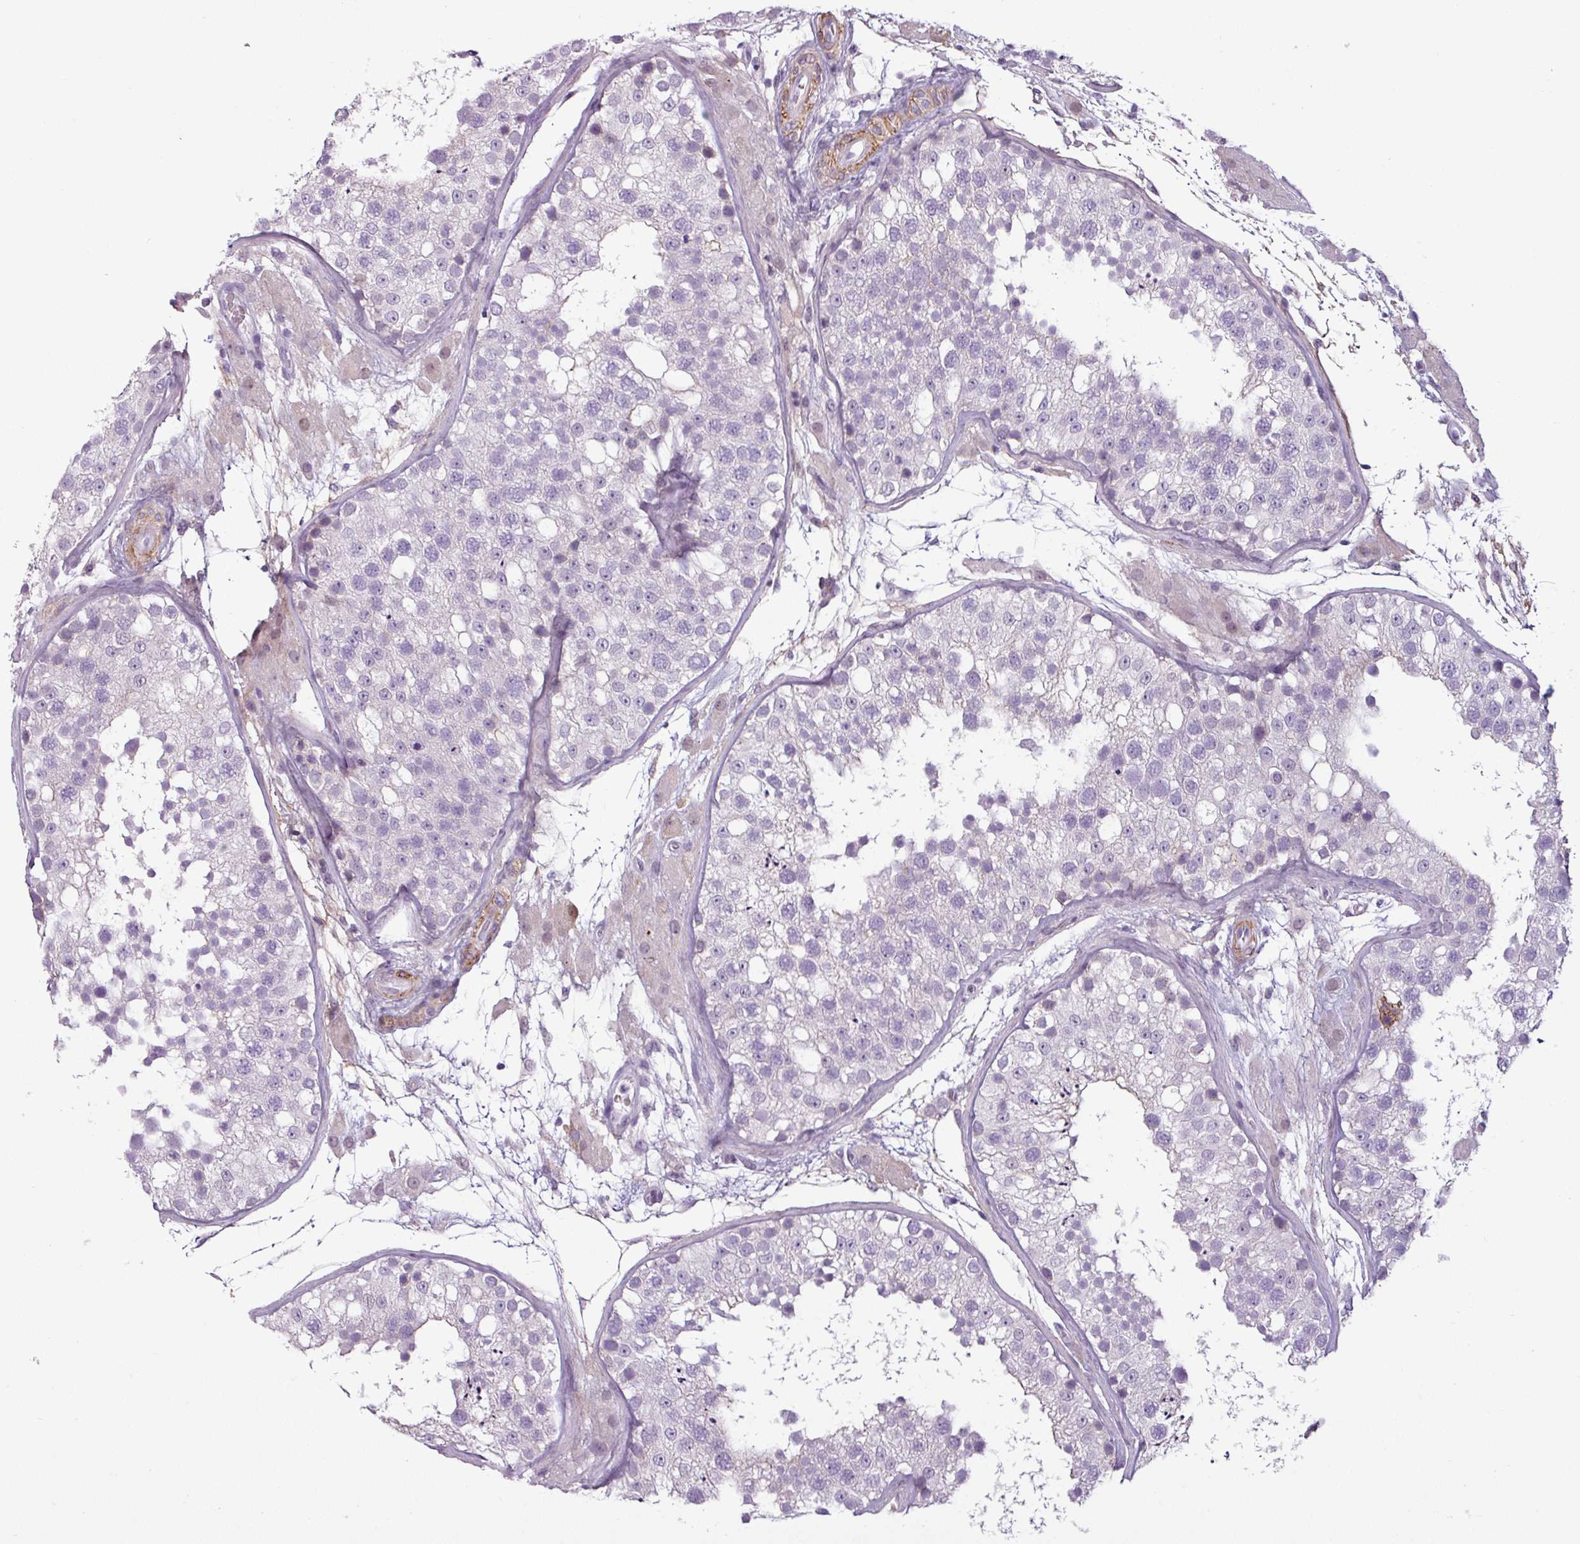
{"staining": {"intensity": "negative", "quantity": "none", "location": "none"}, "tissue": "testis", "cell_type": "Cells in seminiferous ducts", "image_type": "normal", "snomed": [{"axis": "morphology", "description": "Normal tissue, NOS"}, {"axis": "topography", "description": "Testis"}], "caption": "This is an immunohistochemistry (IHC) histopathology image of benign testis. There is no expression in cells in seminiferous ducts.", "gene": "ATP10A", "patient": {"sex": "male", "age": 26}}